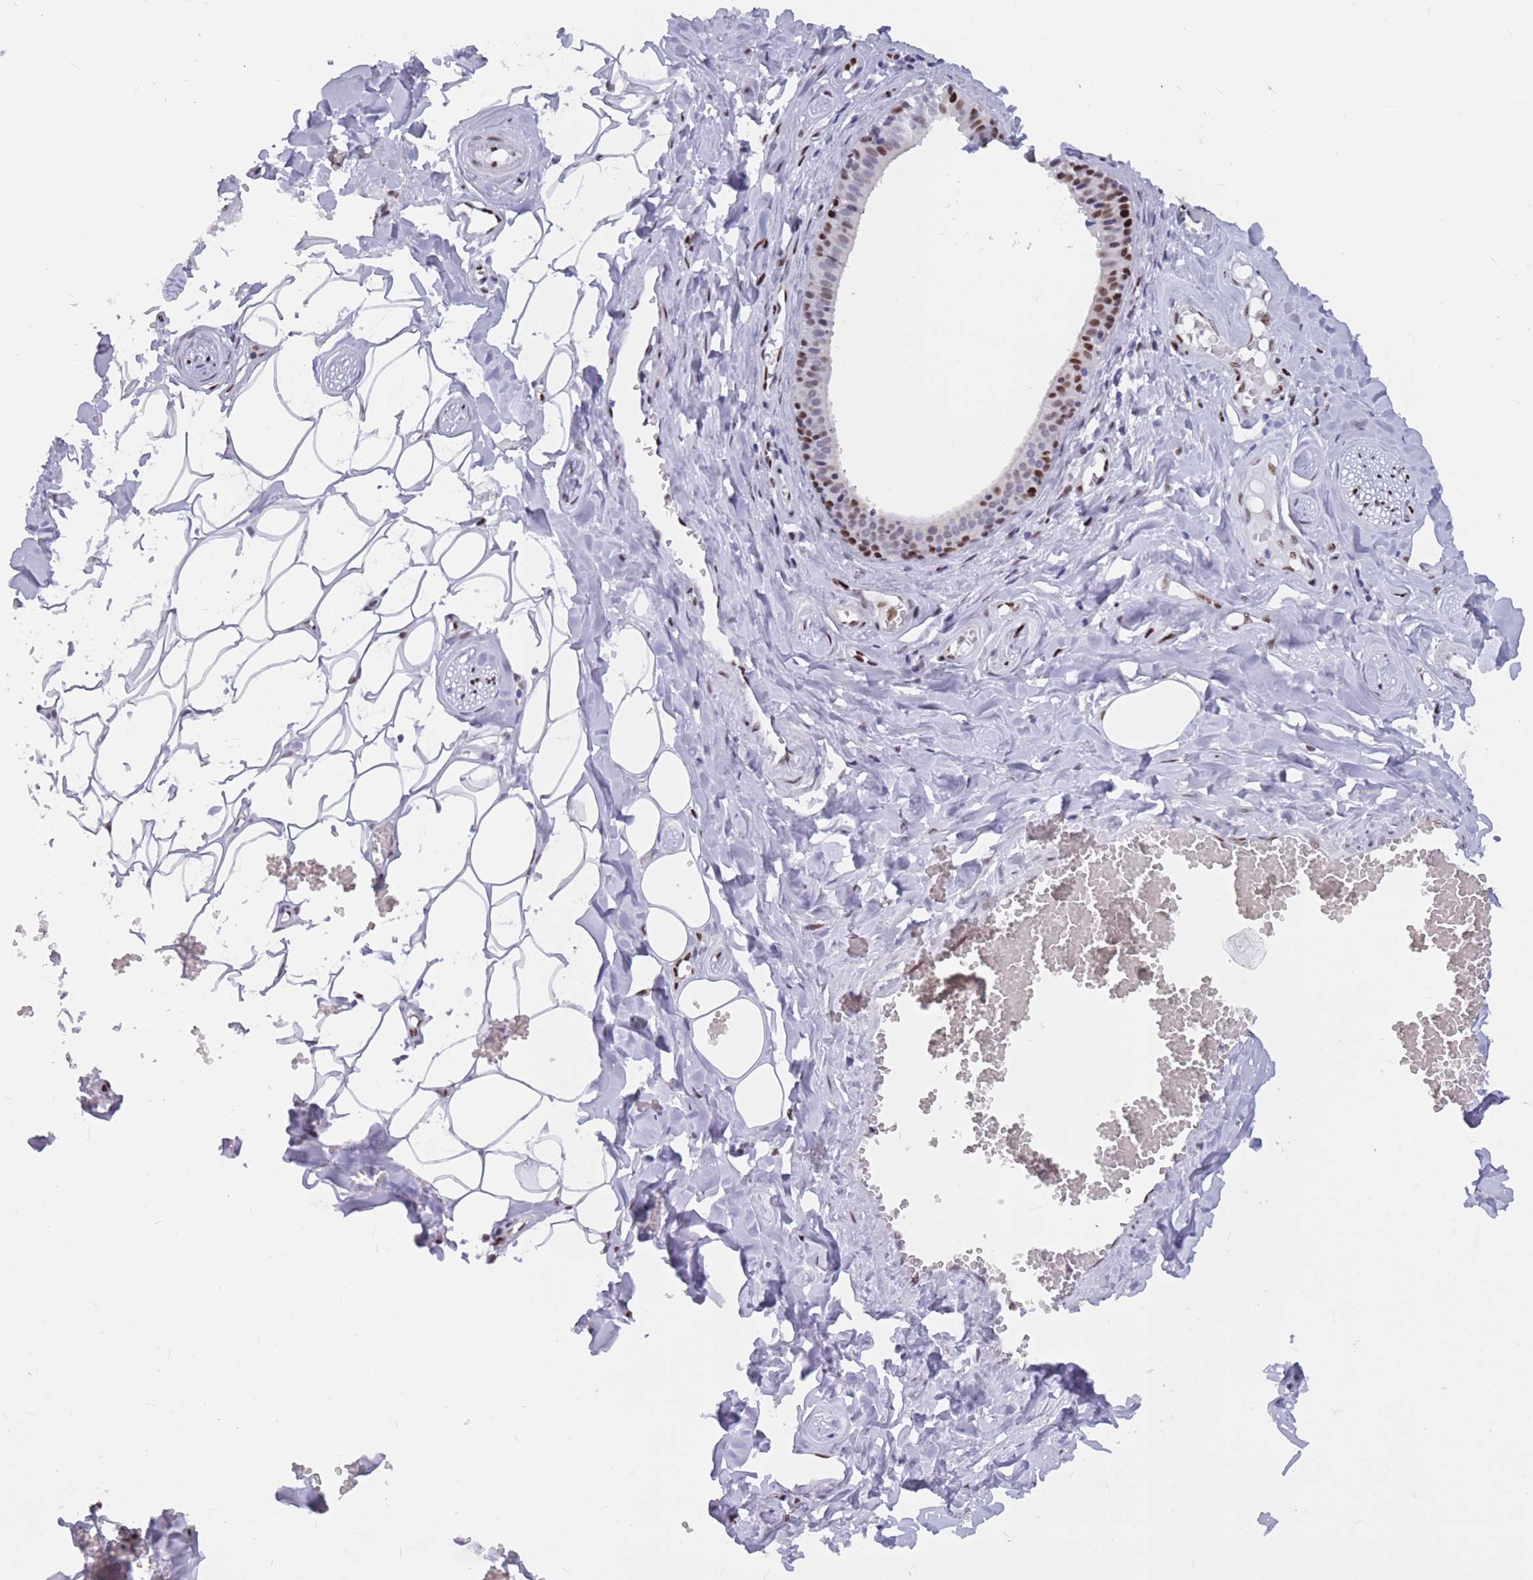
{"staining": {"intensity": "strong", "quantity": "<25%", "location": "nuclear"}, "tissue": "salivary gland", "cell_type": "Glandular cells", "image_type": "normal", "snomed": [{"axis": "morphology", "description": "Normal tissue, NOS"}, {"axis": "topography", "description": "Salivary gland"}], "caption": "IHC of normal human salivary gland exhibits medium levels of strong nuclear expression in approximately <25% of glandular cells.", "gene": "NASP", "patient": {"sex": "male", "age": 62}}